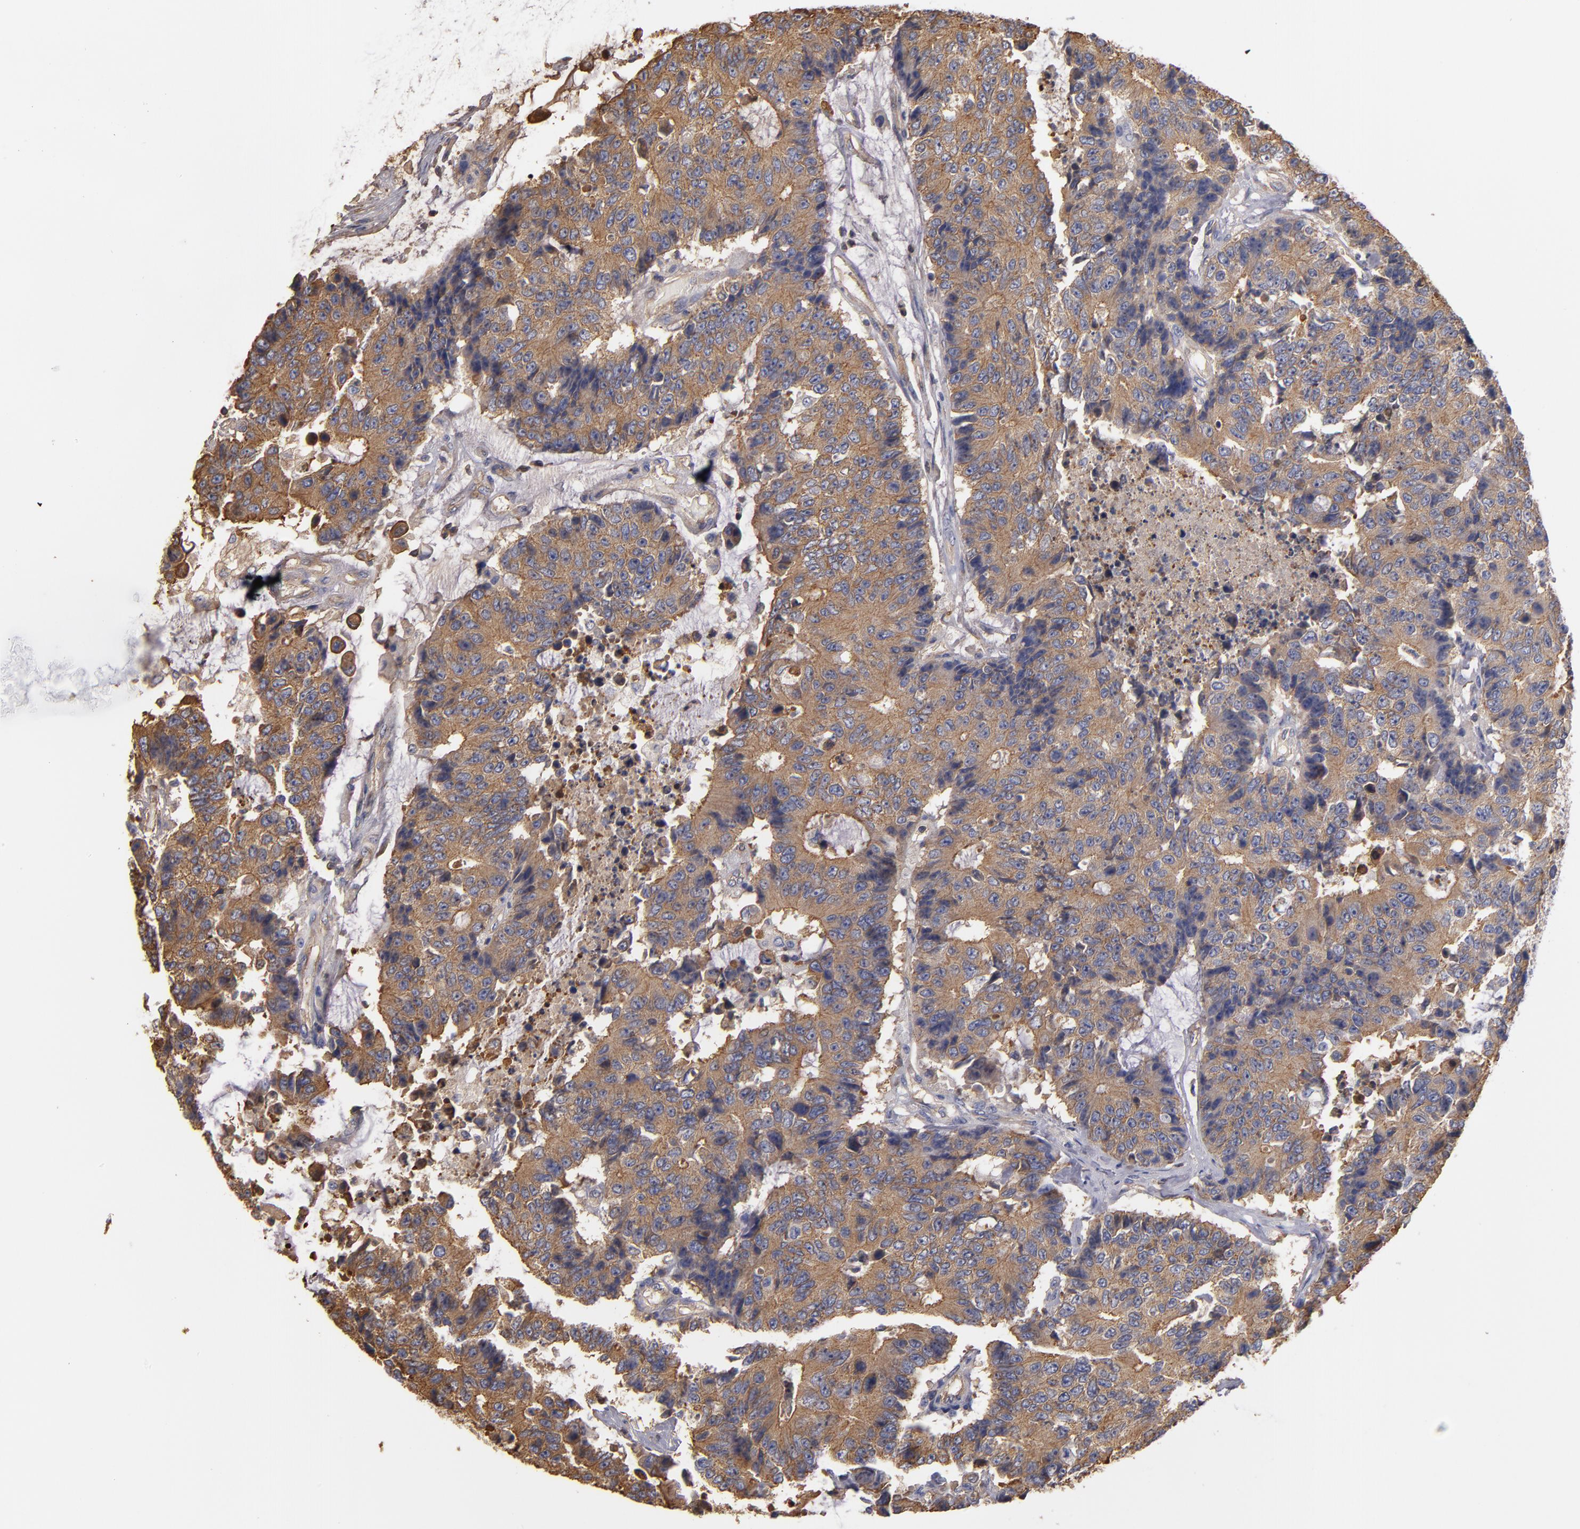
{"staining": {"intensity": "moderate", "quantity": ">75%", "location": "cytoplasmic/membranous"}, "tissue": "colorectal cancer", "cell_type": "Tumor cells", "image_type": "cancer", "snomed": [{"axis": "morphology", "description": "Adenocarcinoma, NOS"}, {"axis": "topography", "description": "Colon"}], "caption": "Colorectal cancer stained with DAB immunohistochemistry displays medium levels of moderate cytoplasmic/membranous positivity in about >75% of tumor cells.", "gene": "ESYT2", "patient": {"sex": "female", "age": 86}}